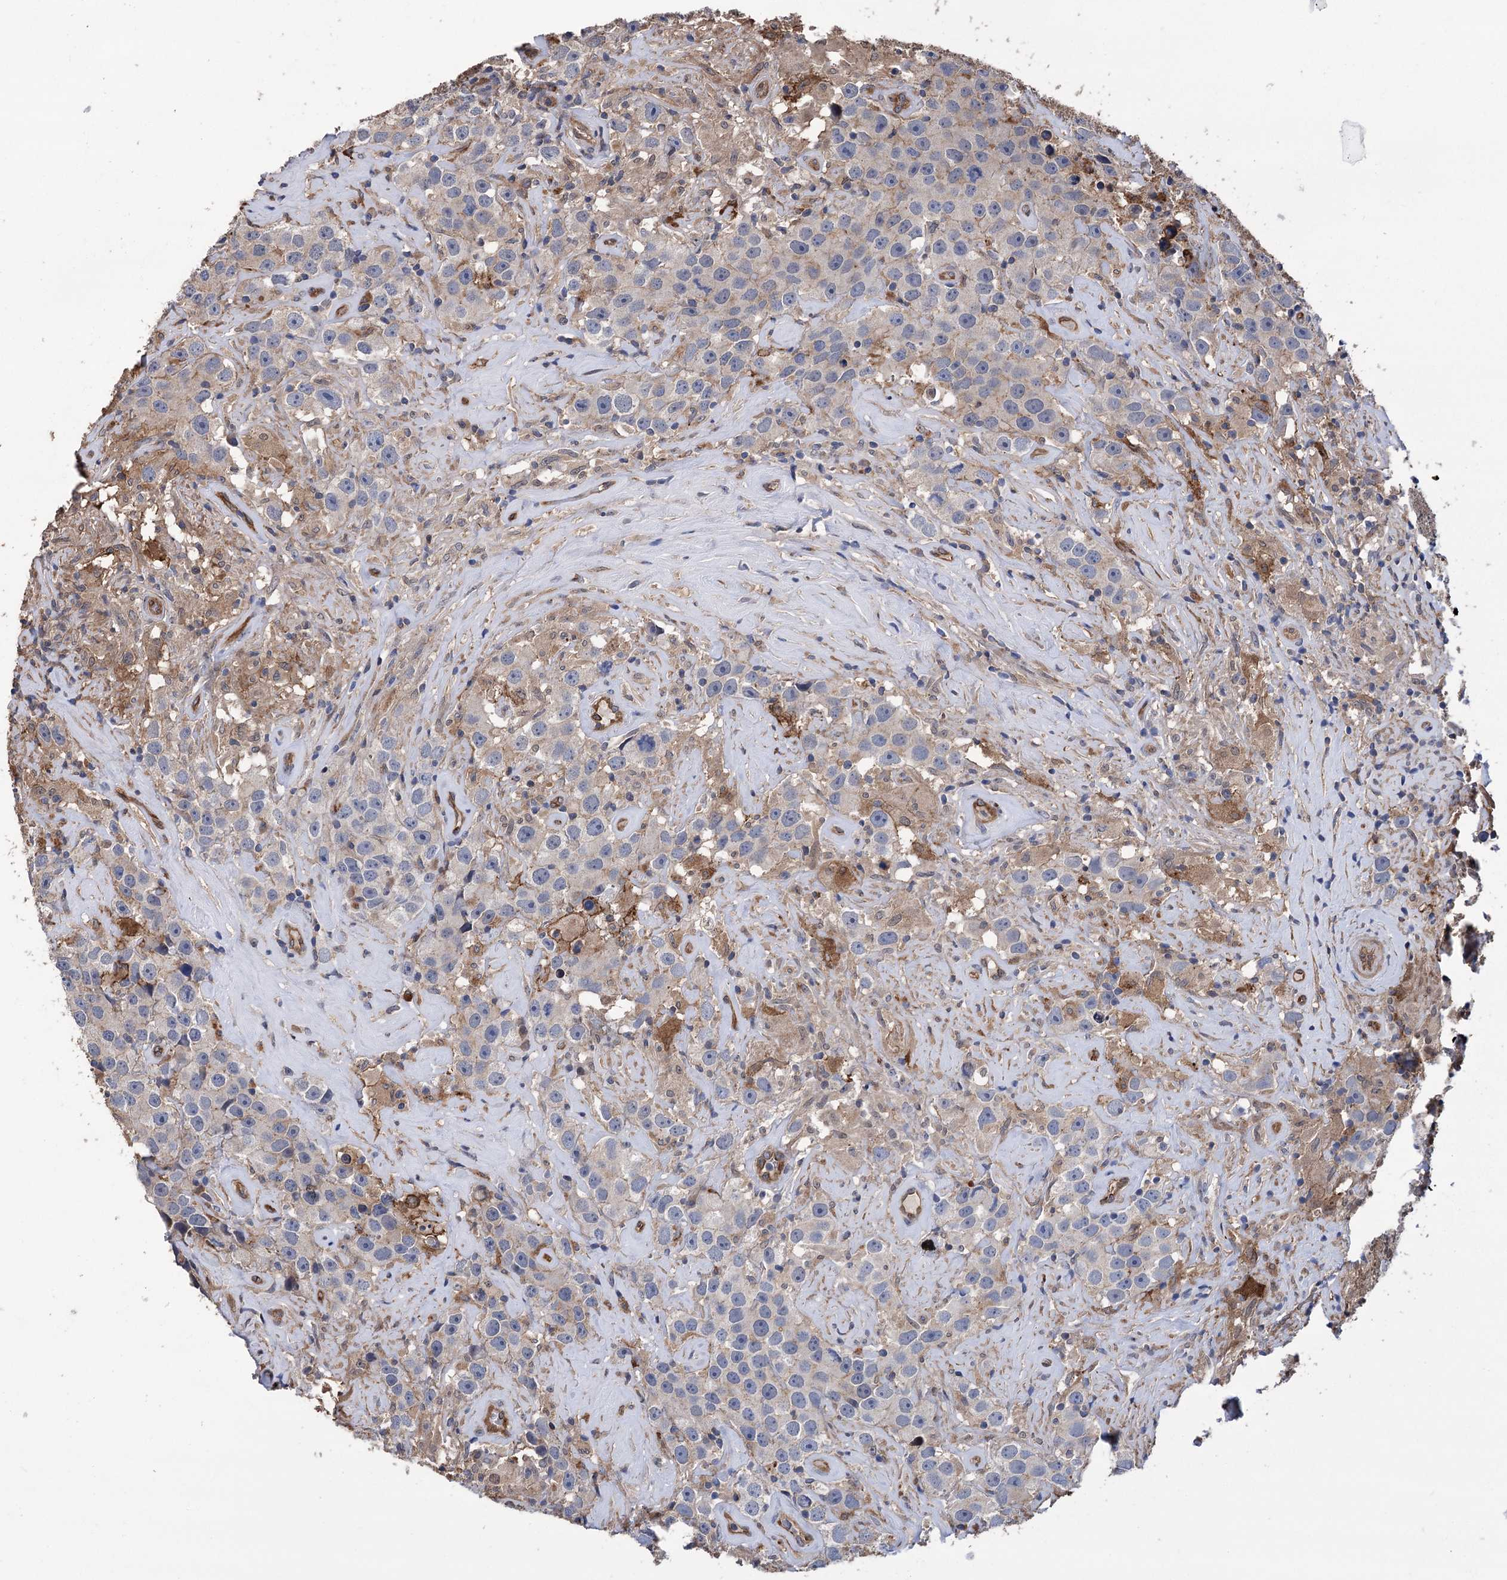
{"staining": {"intensity": "negative", "quantity": "none", "location": "none"}, "tissue": "testis cancer", "cell_type": "Tumor cells", "image_type": "cancer", "snomed": [{"axis": "morphology", "description": "Seminoma, NOS"}, {"axis": "topography", "description": "Testis"}], "caption": "Image shows no protein staining in tumor cells of testis cancer (seminoma) tissue.", "gene": "DPP3", "patient": {"sex": "male", "age": 49}}